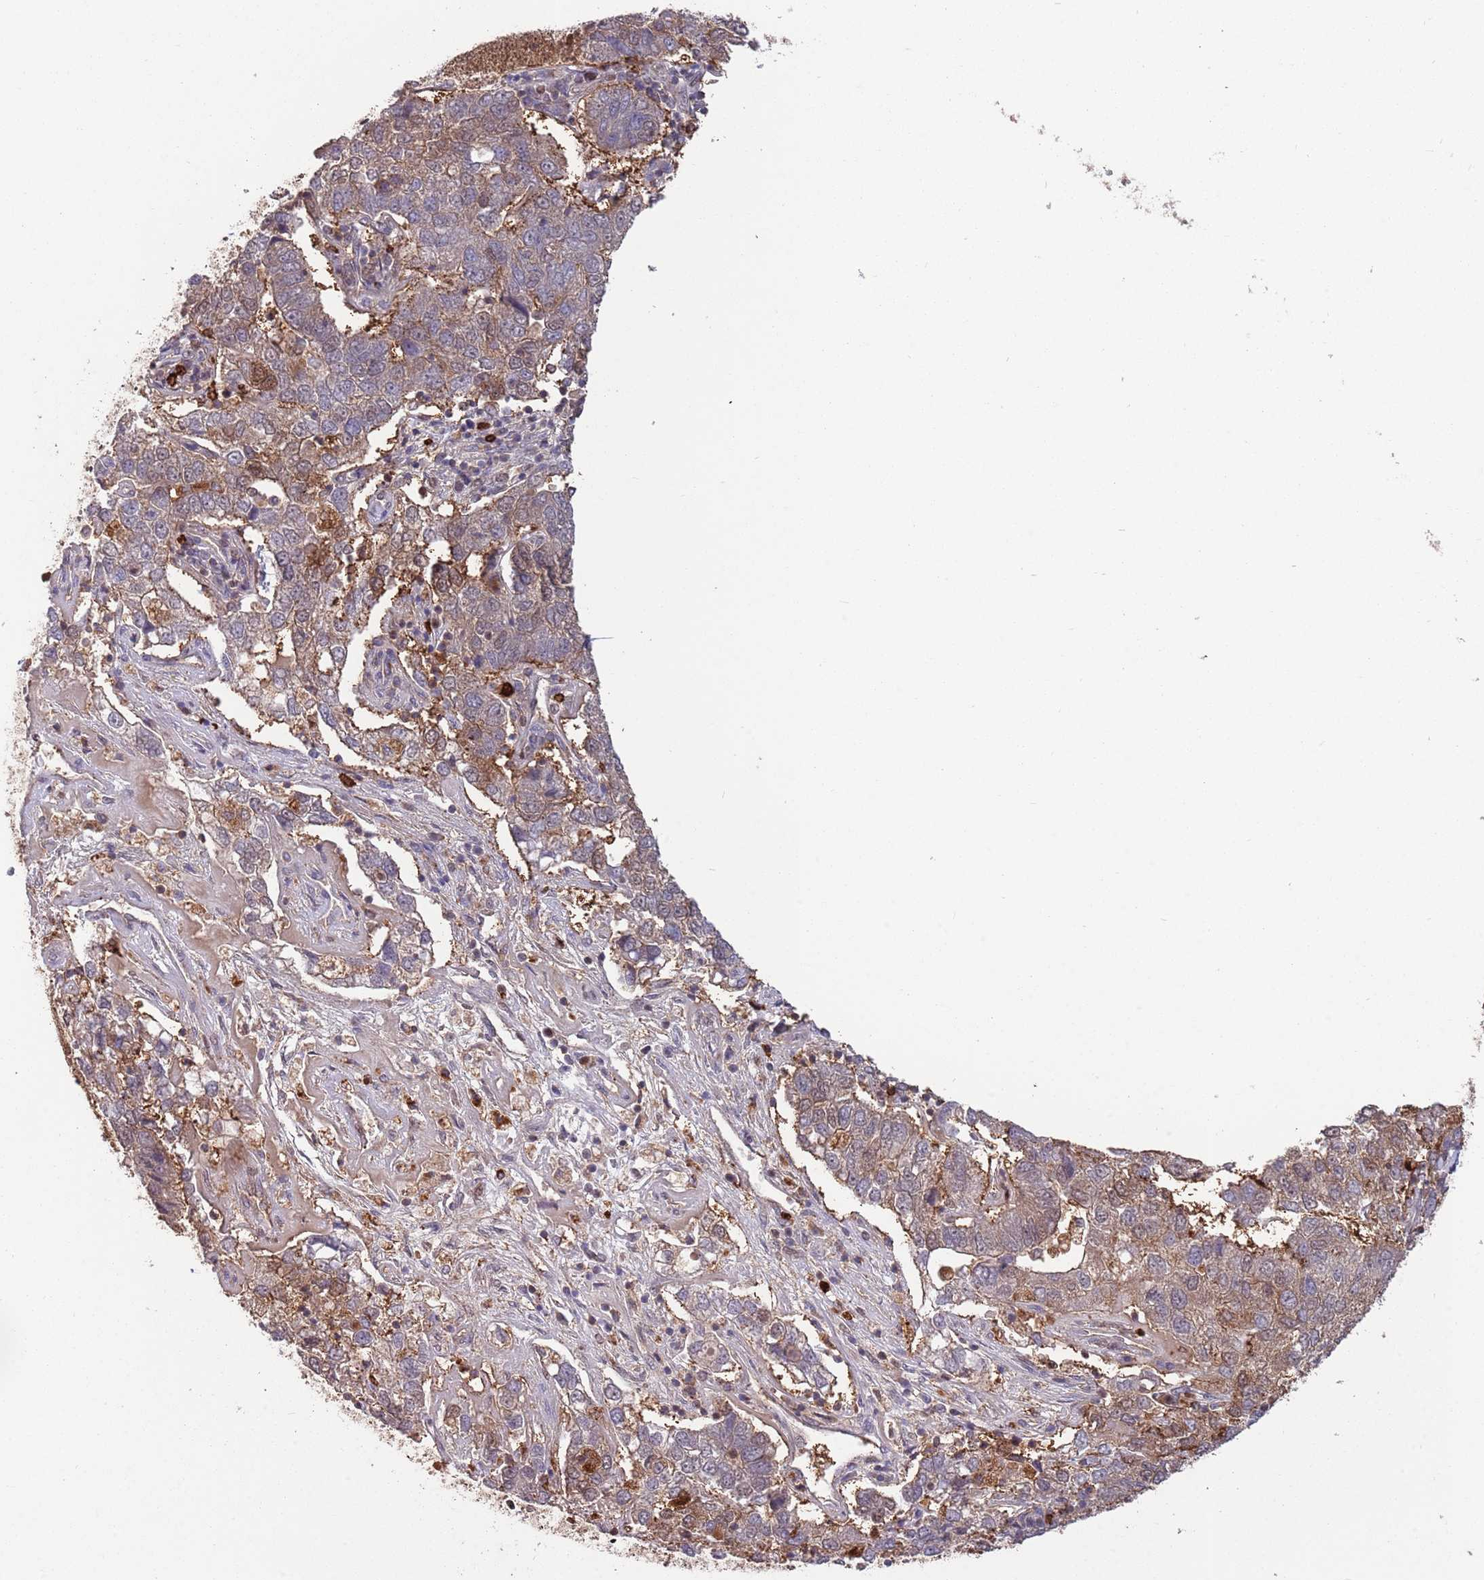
{"staining": {"intensity": "weak", "quantity": "25%-75%", "location": "cytoplasmic/membranous"}, "tissue": "pancreatic cancer", "cell_type": "Tumor cells", "image_type": "cancer", "snomed": [{"axis": "morphology", "description": "Adenocarcinoma, NOS"}, {"axis": "topography", "description": "Pancreas"}], "caption": "Pancreatic cancer (adenocarcinoma) stained with IHC reveals weak cytoplasmic/membranous staining in about 25%-75% of tumor cells.", "gene": "SALL1", "patient": {"sex": "female", "age": 61}}